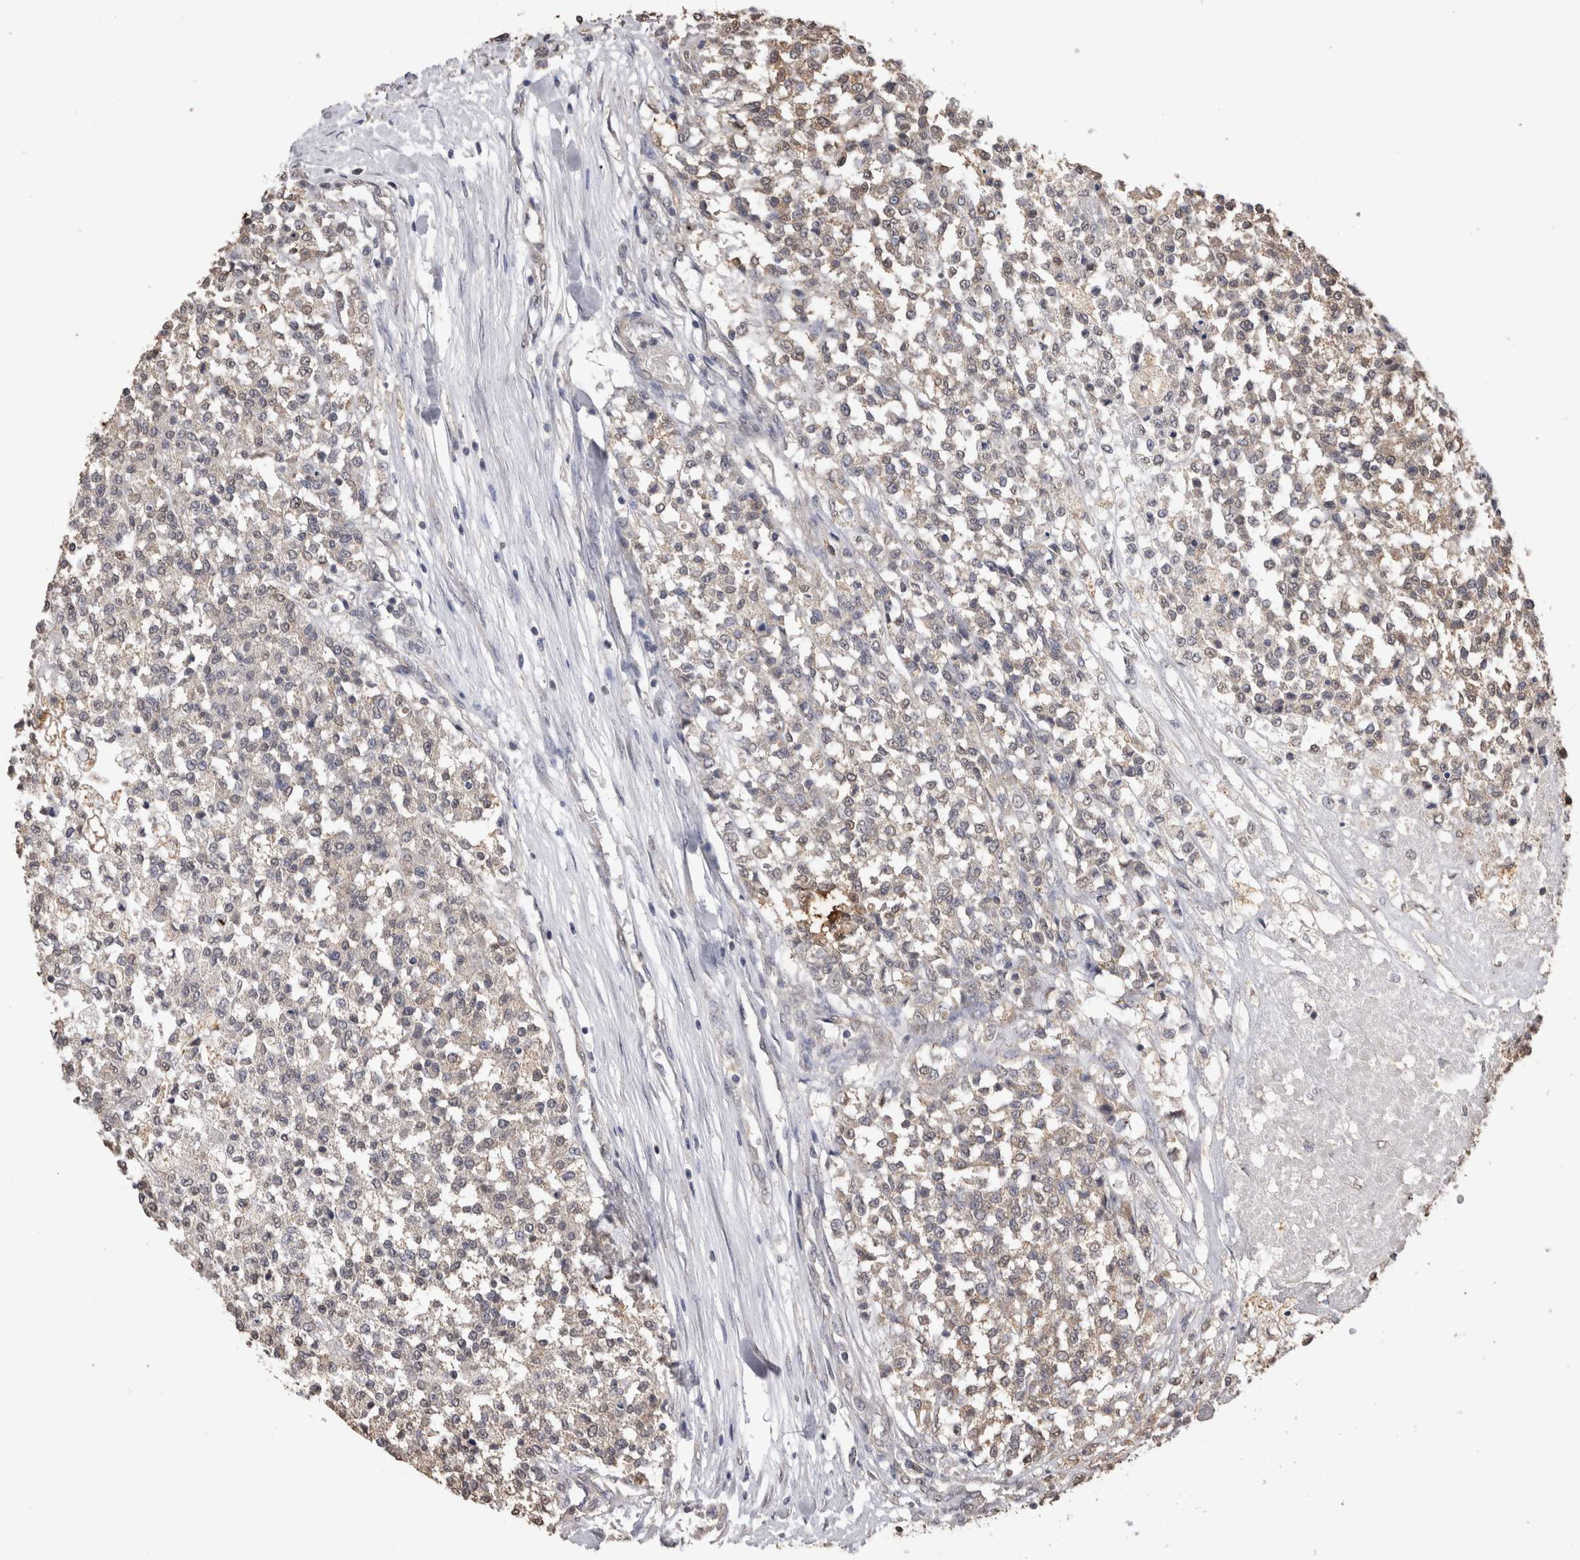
{"staining": {"intensity": "weak", "quantity": "<25%", "location": "cytoplasmic/membranous"}, "tissue": "testis cancer", "cell_type": "Tumor cells", "image_type": "cancer", "snomed": [{"axis": "morphology", "description": "Seminoma, NOS"}, {"axis": "topography", "description": "Testis"}], "caption": "Testis cancer (seminoma) stained for a protein using immunohistochemistry demonstrates no positivity tumor cells.", "gene": "SOCS5", "patient": {"sex": "male", "age": 59}}